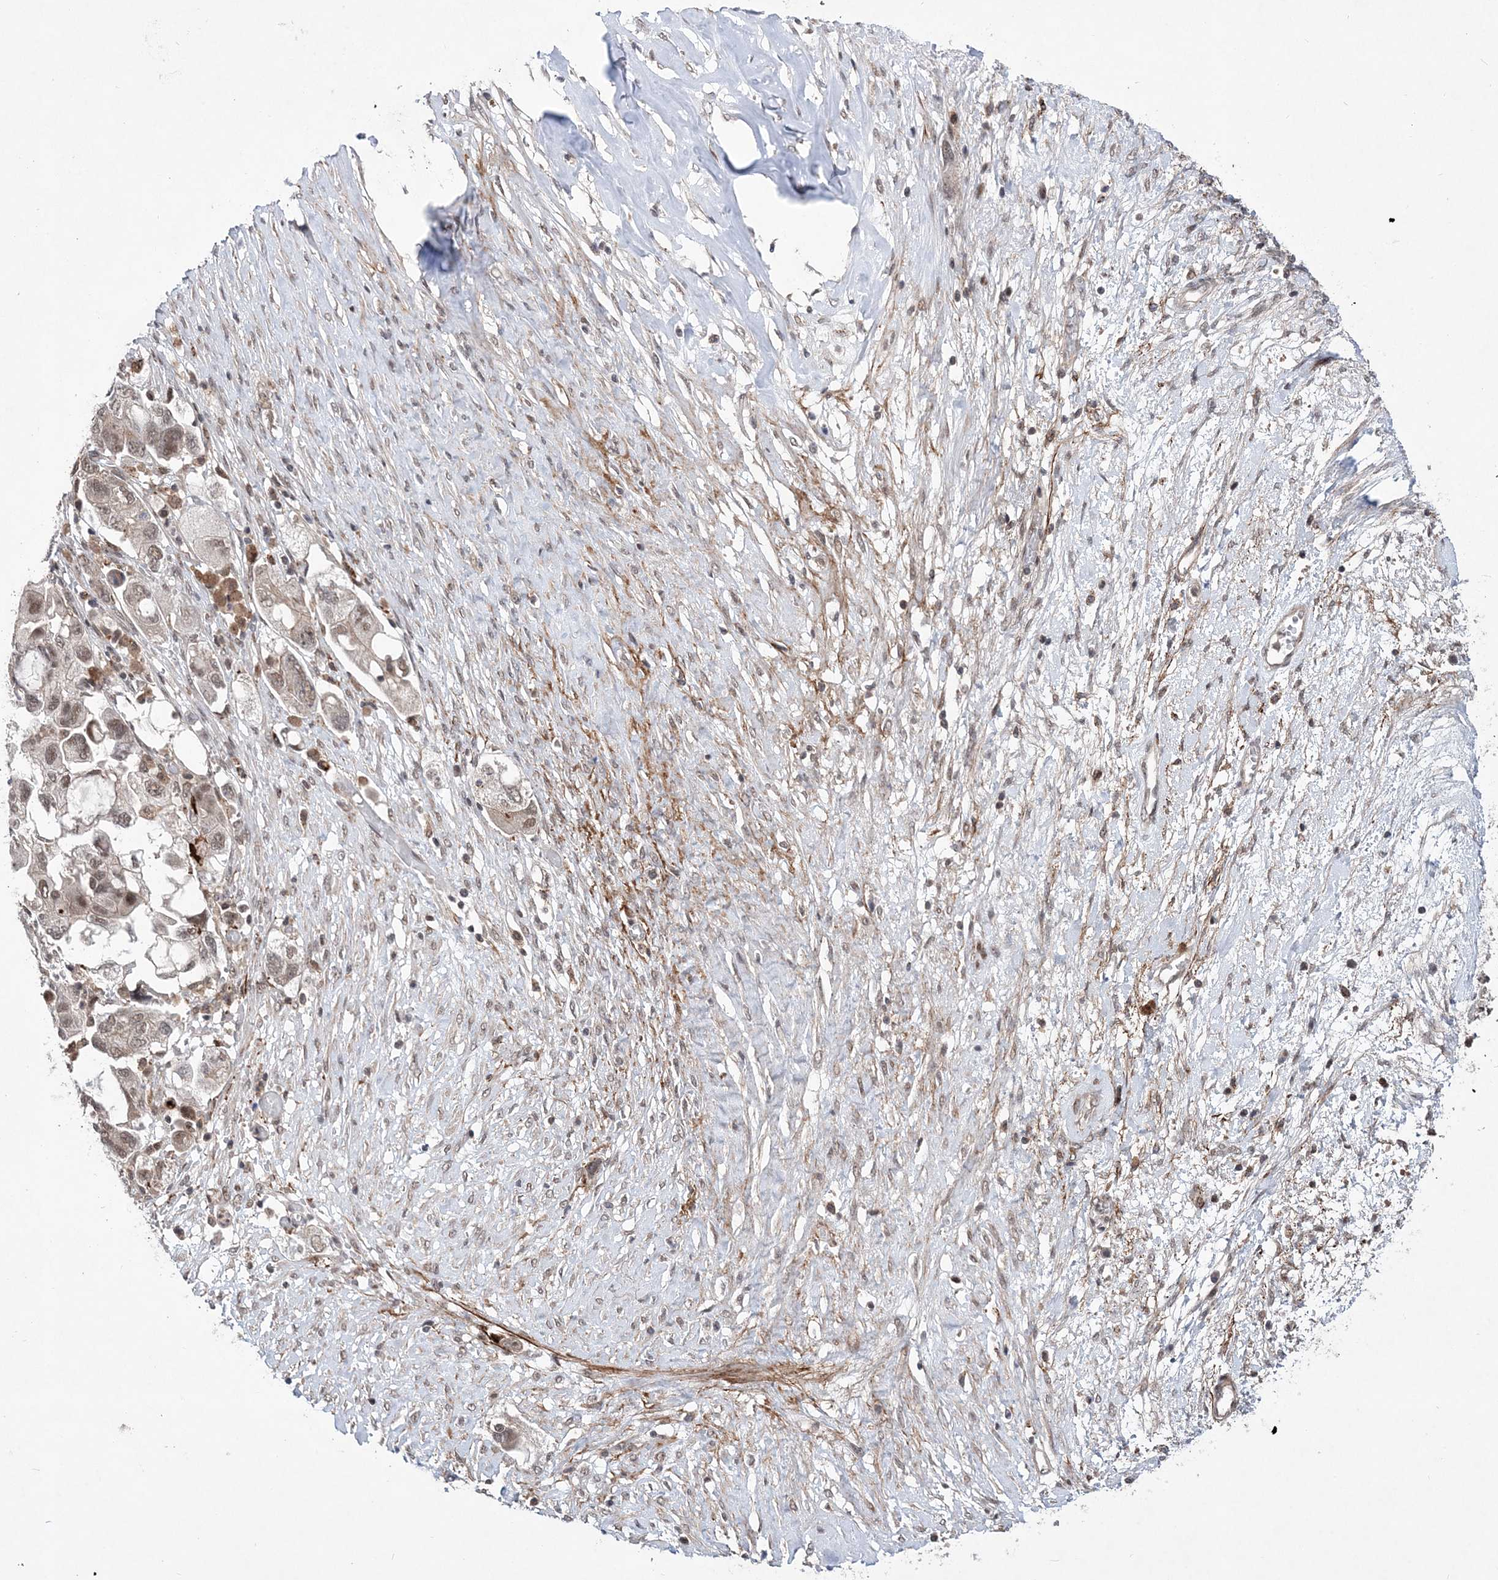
{"staining": {"intensity": "moderate", "quantity": ">75%", "location": "nuclear"}, "tissue": "ovarian cancer", "cell_type": "Tumor cells", "image_type": "cancer", "snomed": [{"axis": "morphology", "description": "Carcinoma, NOS"}, {"axis": "morphology", "description": "Cystadenocarcinoma, serous, NOS"}, {"axis": "topography", "description": "Ovary"}], "caption": "A brown stain shows moderate nuclear positivity of a protein in human ovarian serous cystadenocarcinoma tumor cells. The protein is stained brown, and the nuclei are stained in blue (DAB IHC with brightfield microscopy, high magnification).", "gene": "BOD1L1", "patient": {"sex": "female", "age": 69}}